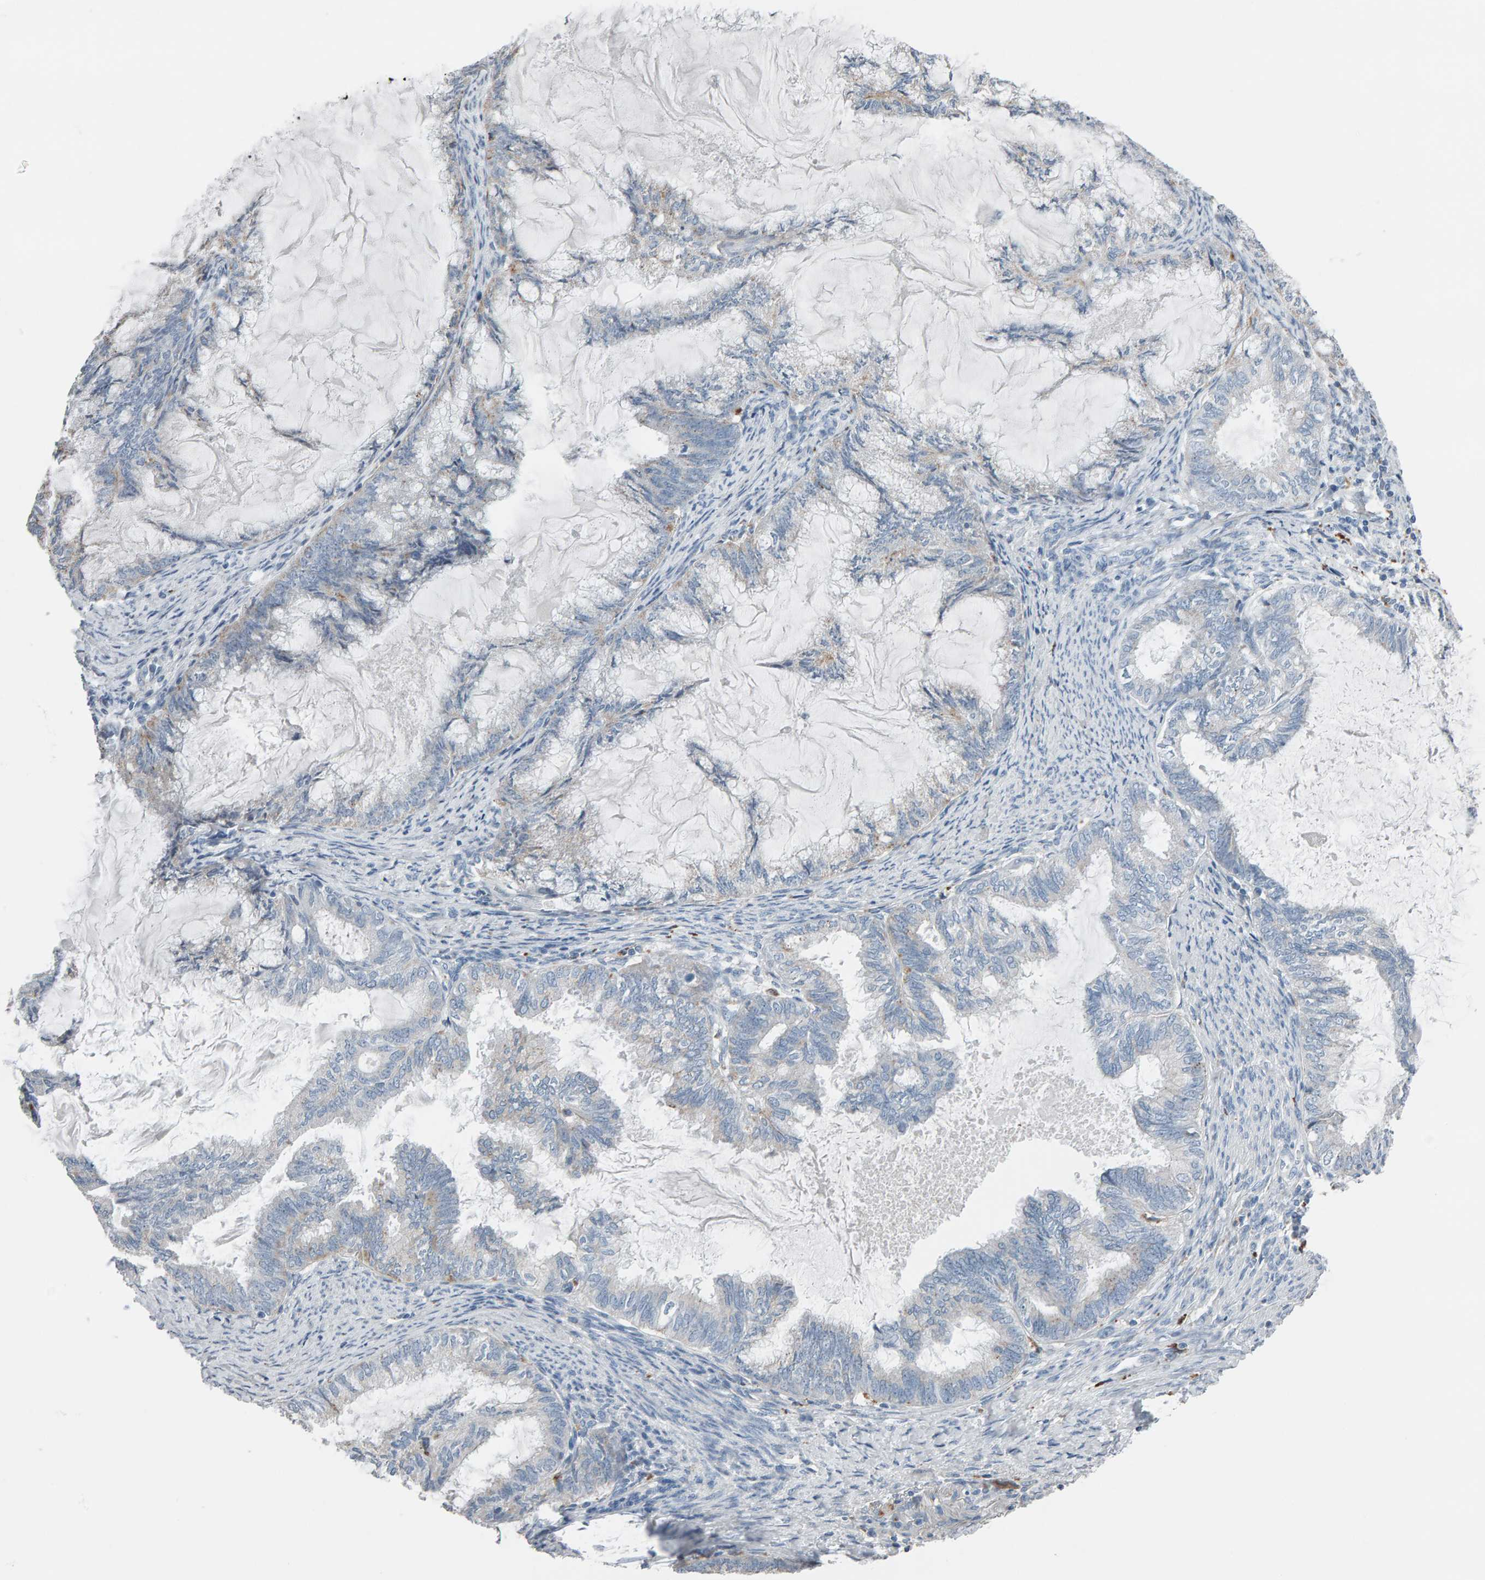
{"staining": {"intensity": "weak", "quantity": "<25%", "location": "cytoplasmic/membranous"}, "tissue": "endometrial cancer", "cell_type": "Tumor cells", "image_type": "cancer", "snomed": [{"axis": "morphology", "description": "Adenocarcinoma, NOS"}, {"axis": "topography", "description": "Endometrium"}], "caption": "Image shows no protein staining in tumor cells of endometrial cancer (adenocarcinoma) tissue.", "gene": "IPPK", "patient": {"sex": "female", "age": 86}}